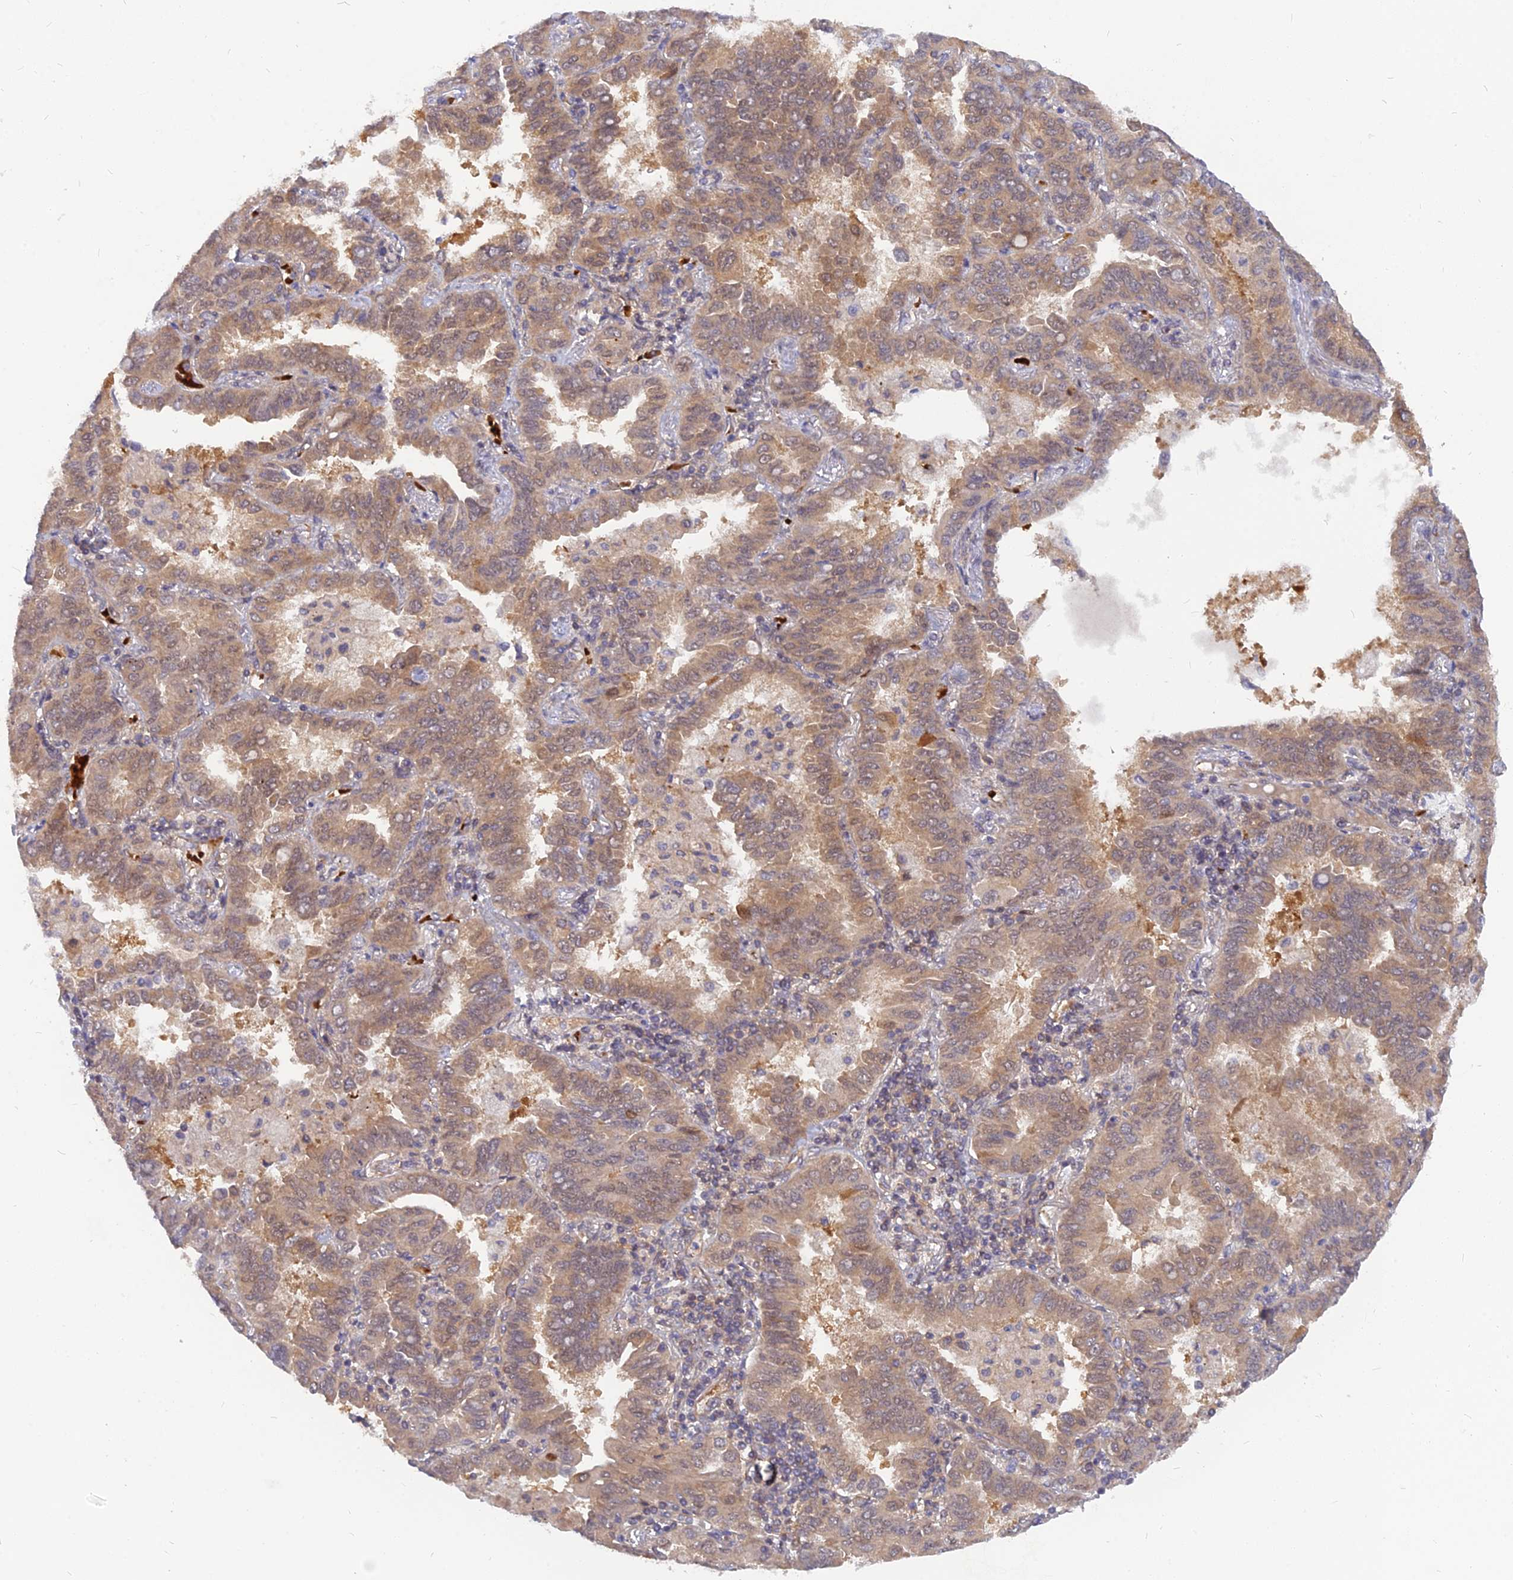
{"staining": {"intensity": "weak", "quantity": ">75%", "location": "cytoplasmic/membranous,nuclear"}, "tissue": "lung cancer", "cell_type": "Tumor cells", "image_type": "cancer", "snomed": [{"axis": "morphology", "description": "Adenocarcinoma, NOS"}, {"axis": "topography", "description": "Lung"}], "caption": "Protein expression analysis of human lung adenocarcinoma reveals weak cytoplasmic/membranous and nuclear staining in about >75% of tumor cells.", "gene": "ARL2BP", "patient": {"sex": "male", "age": 64}}